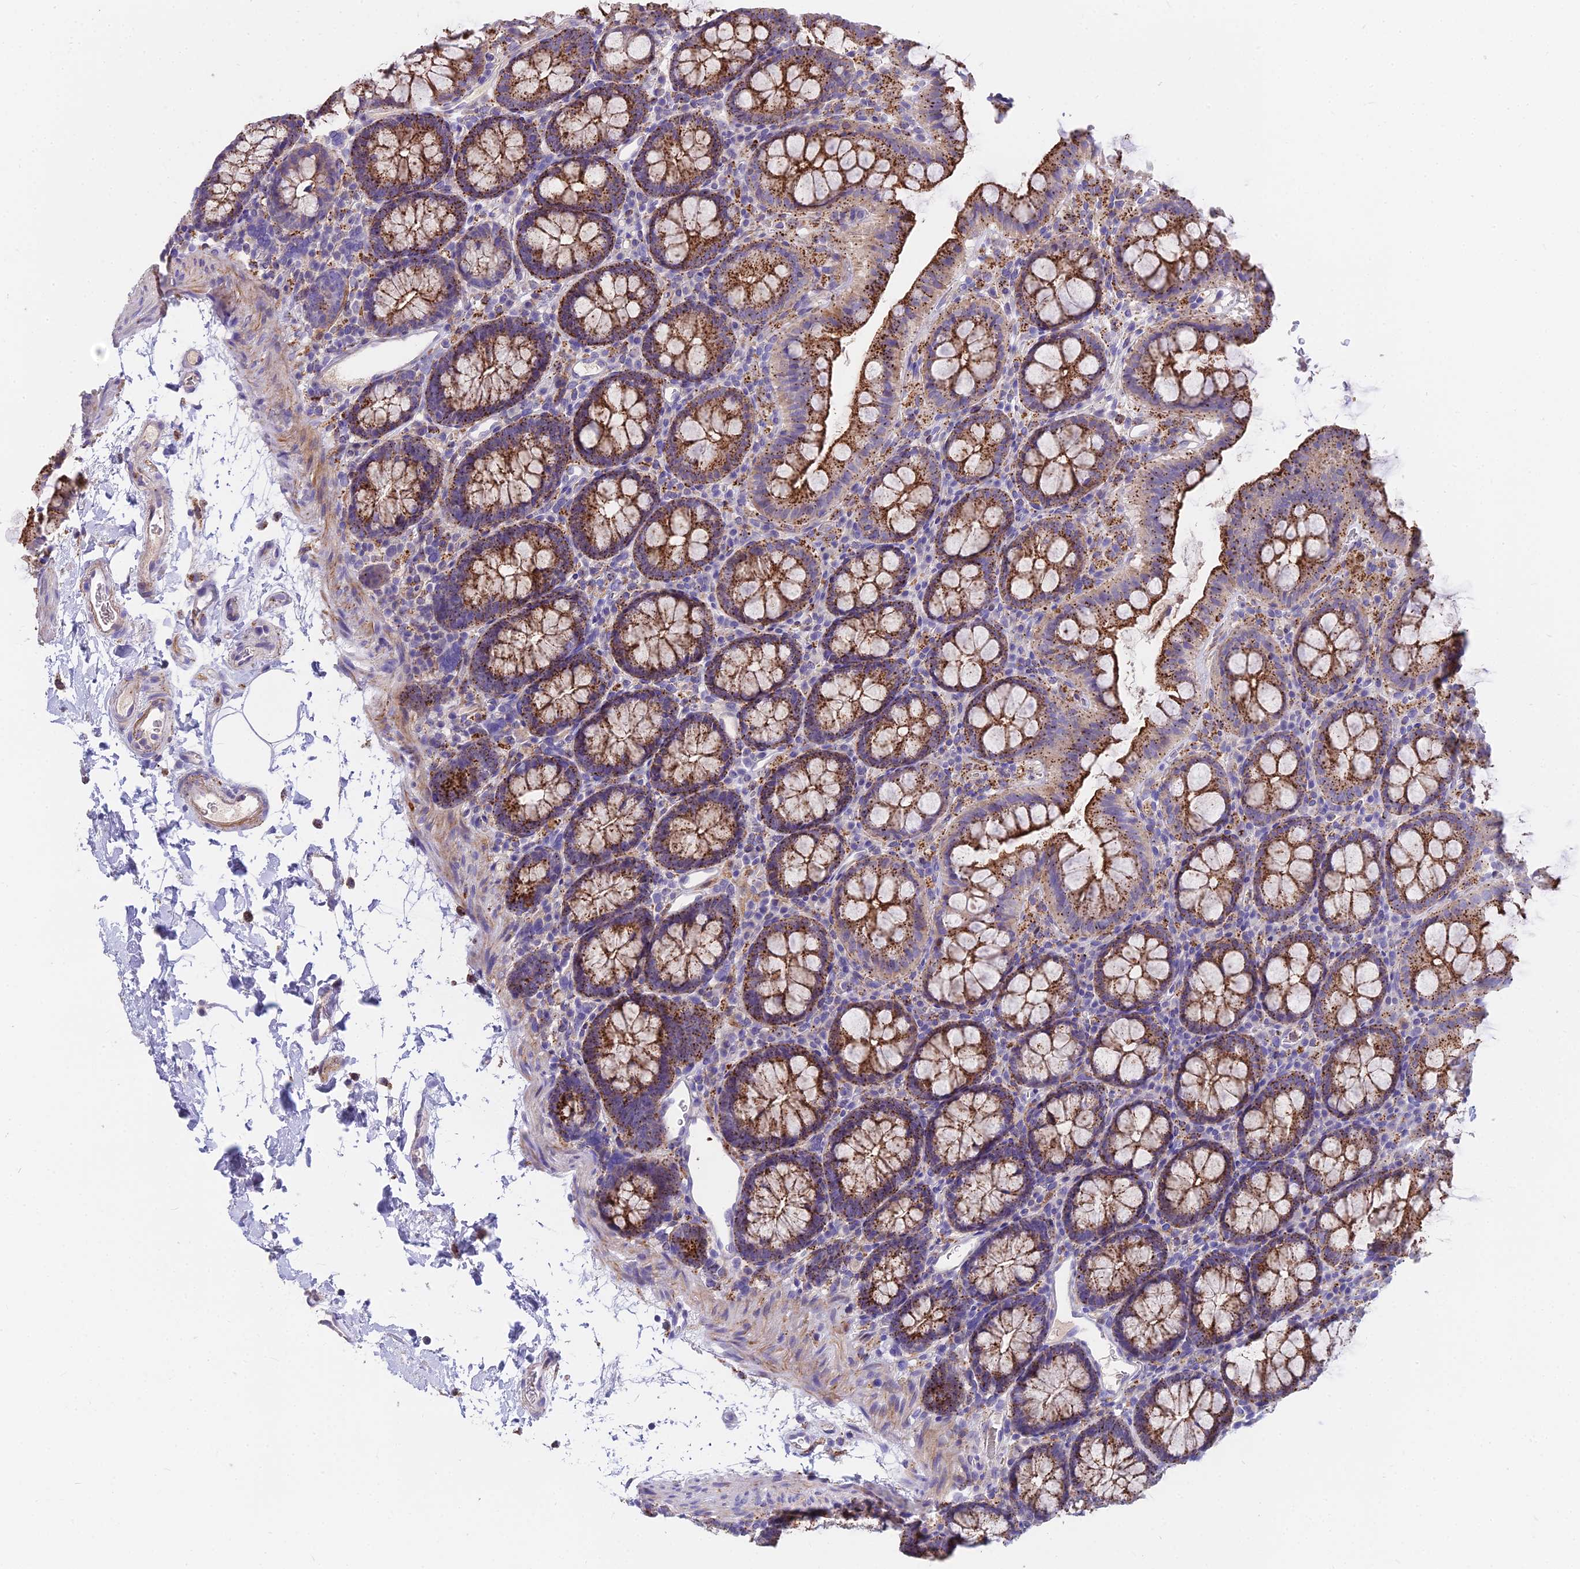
{"staining": {"intensity": "negative", "quantity": "none", "location": "none"}, "tissue": "colon", "cell_type": "Endothelial cells", "image_type": "normal", "snomed": [{"axis": "morphology", "description": "Normal tissue, NOS"}, {"axis": "topography", "description": "Colon"}], "caption": "DAB (3,3'-diaminobenzidine) immunohistochemical staining of normal human colon shows no significant staining in endothelial cells.", "gene": "FRMPD1", "patient": {"sex": "male", "age": 75}}